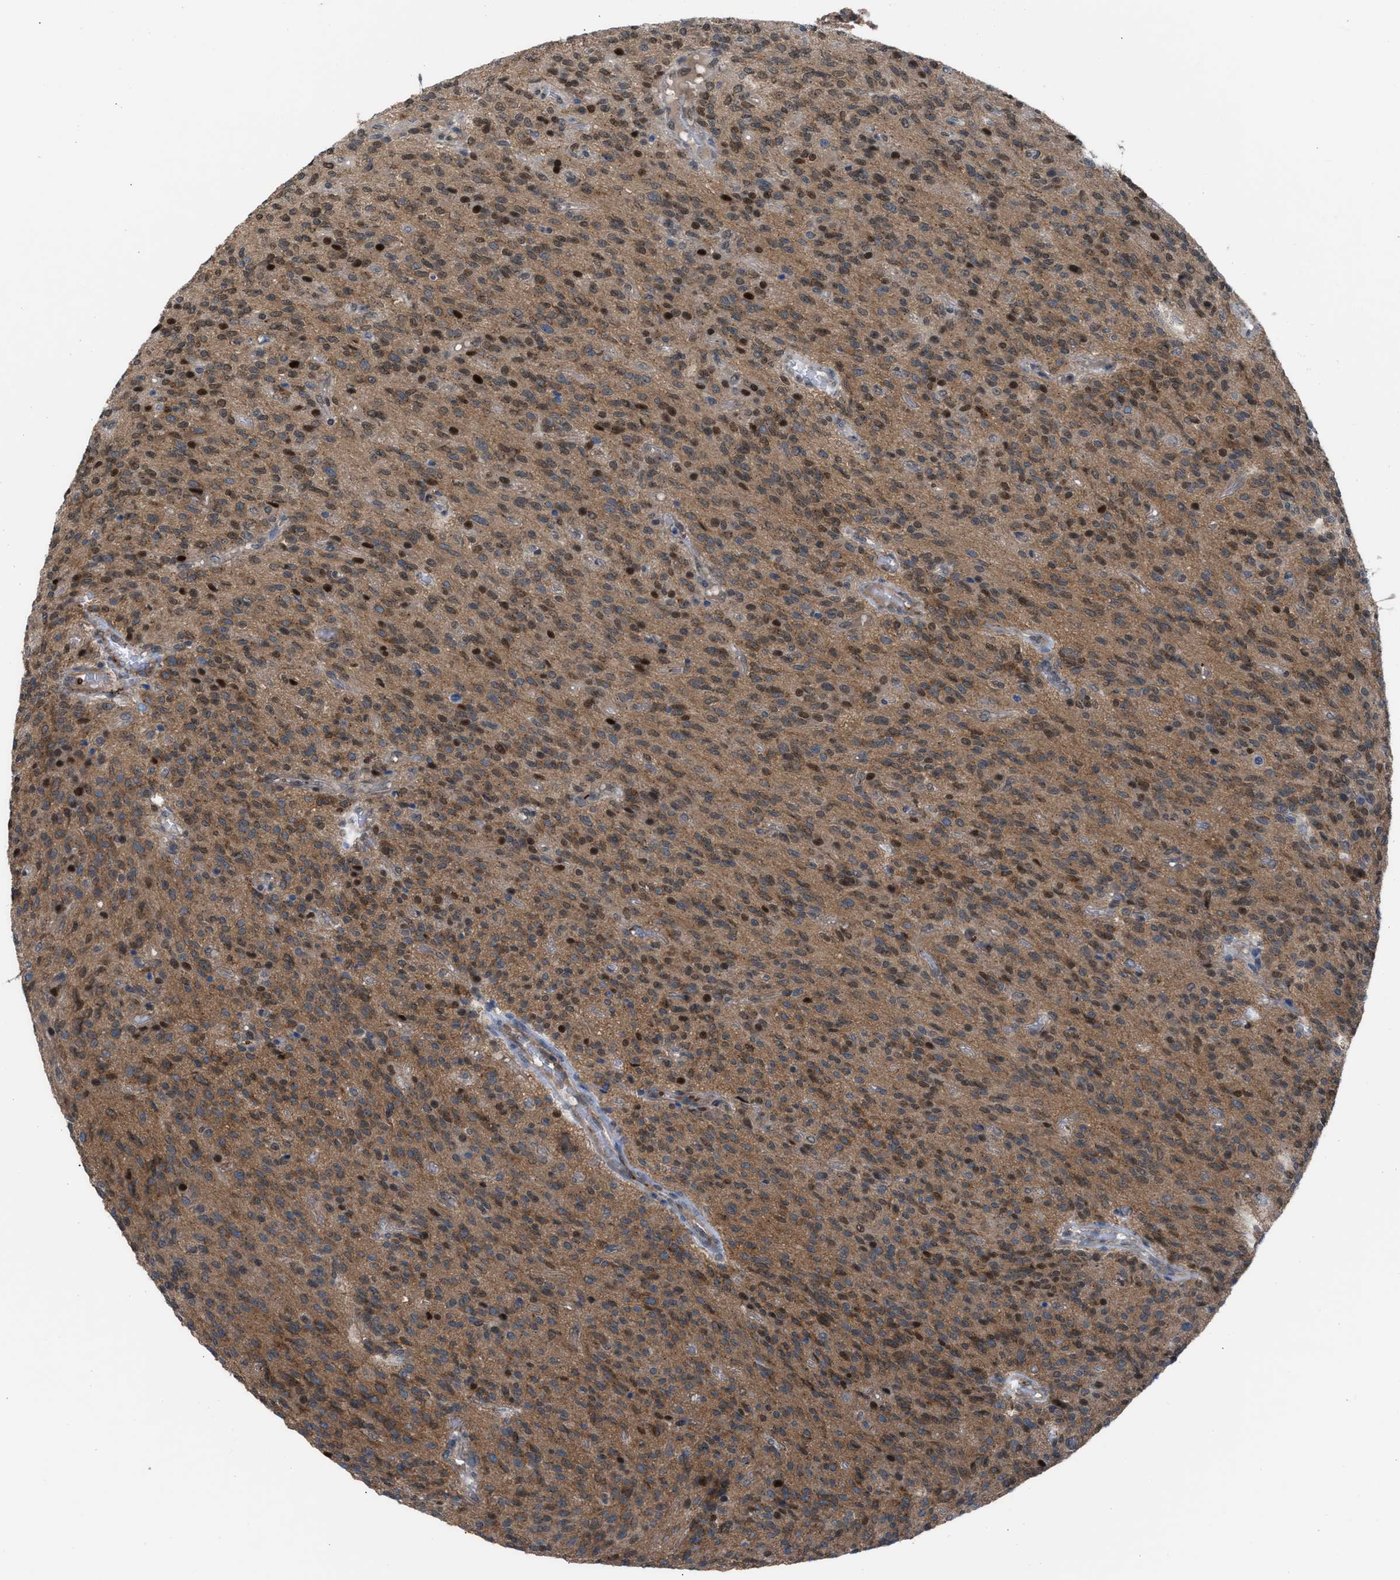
{"staining": {"intensity": "moderate", "quantity": ">75%", "location": "cytoplasmic/membranous,nuclear"}, "tissue": "glioma", "cell_type": "Tumor cells", "image_type": "cancer", "snomed": [{"axis": "morphology", "description": "Glioma, malignant, High grade"}, {"axis": "topography", "description": "Brain"}], "caption": "Immunohistochemistry (IHC) image of high-grade glioma (malignant) stained for a protein (brown), which exhibits medium levels of moderate cytoplasmic/membranous and nuclear positivity in about >75% of tumor cells.", "gene": "CRTC1", "patient": {"sex": "male", "age": 34}}